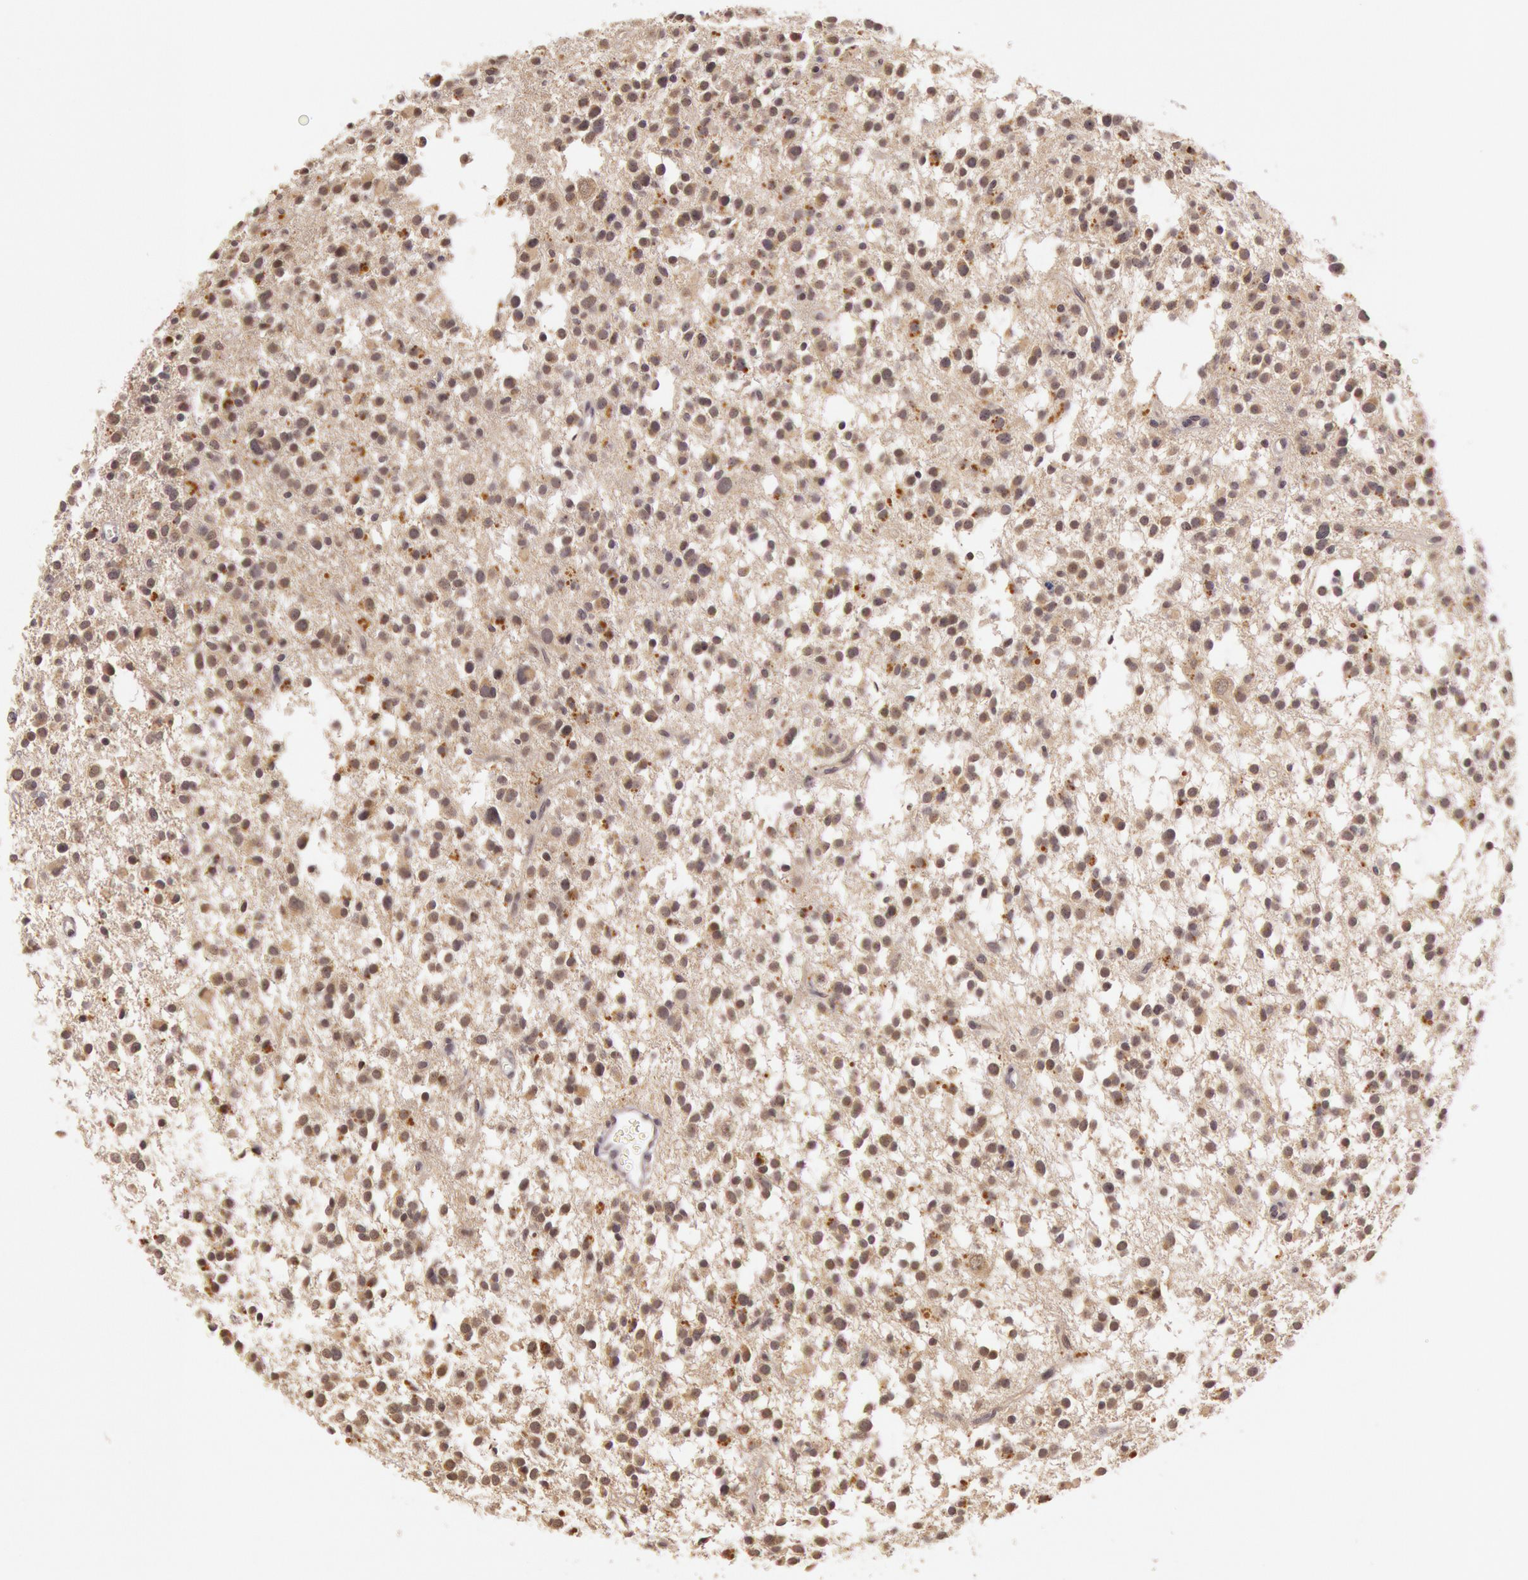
{"staining": {"intensity": "weak", "quantity": "25%-75%", "location": "cytoplasmic/membranous"}, "tissue": "glioma", "cell_type": "Tumor cells", "image_type": "cancer", "snomed": [{"axis": "morphology", "description": "Glioma, malignant, Low grade"}, {"axis": "topography", "description": "Brain"}], "caption": "Brown immunohistochemical staining in malignant glioma (low-grade) displays weak cytoplasmic/membranous positivity in approximately 25%-75% of tumor cells.", "gene": "RTL10", "patient": {"sex": "female", "age": 36}}